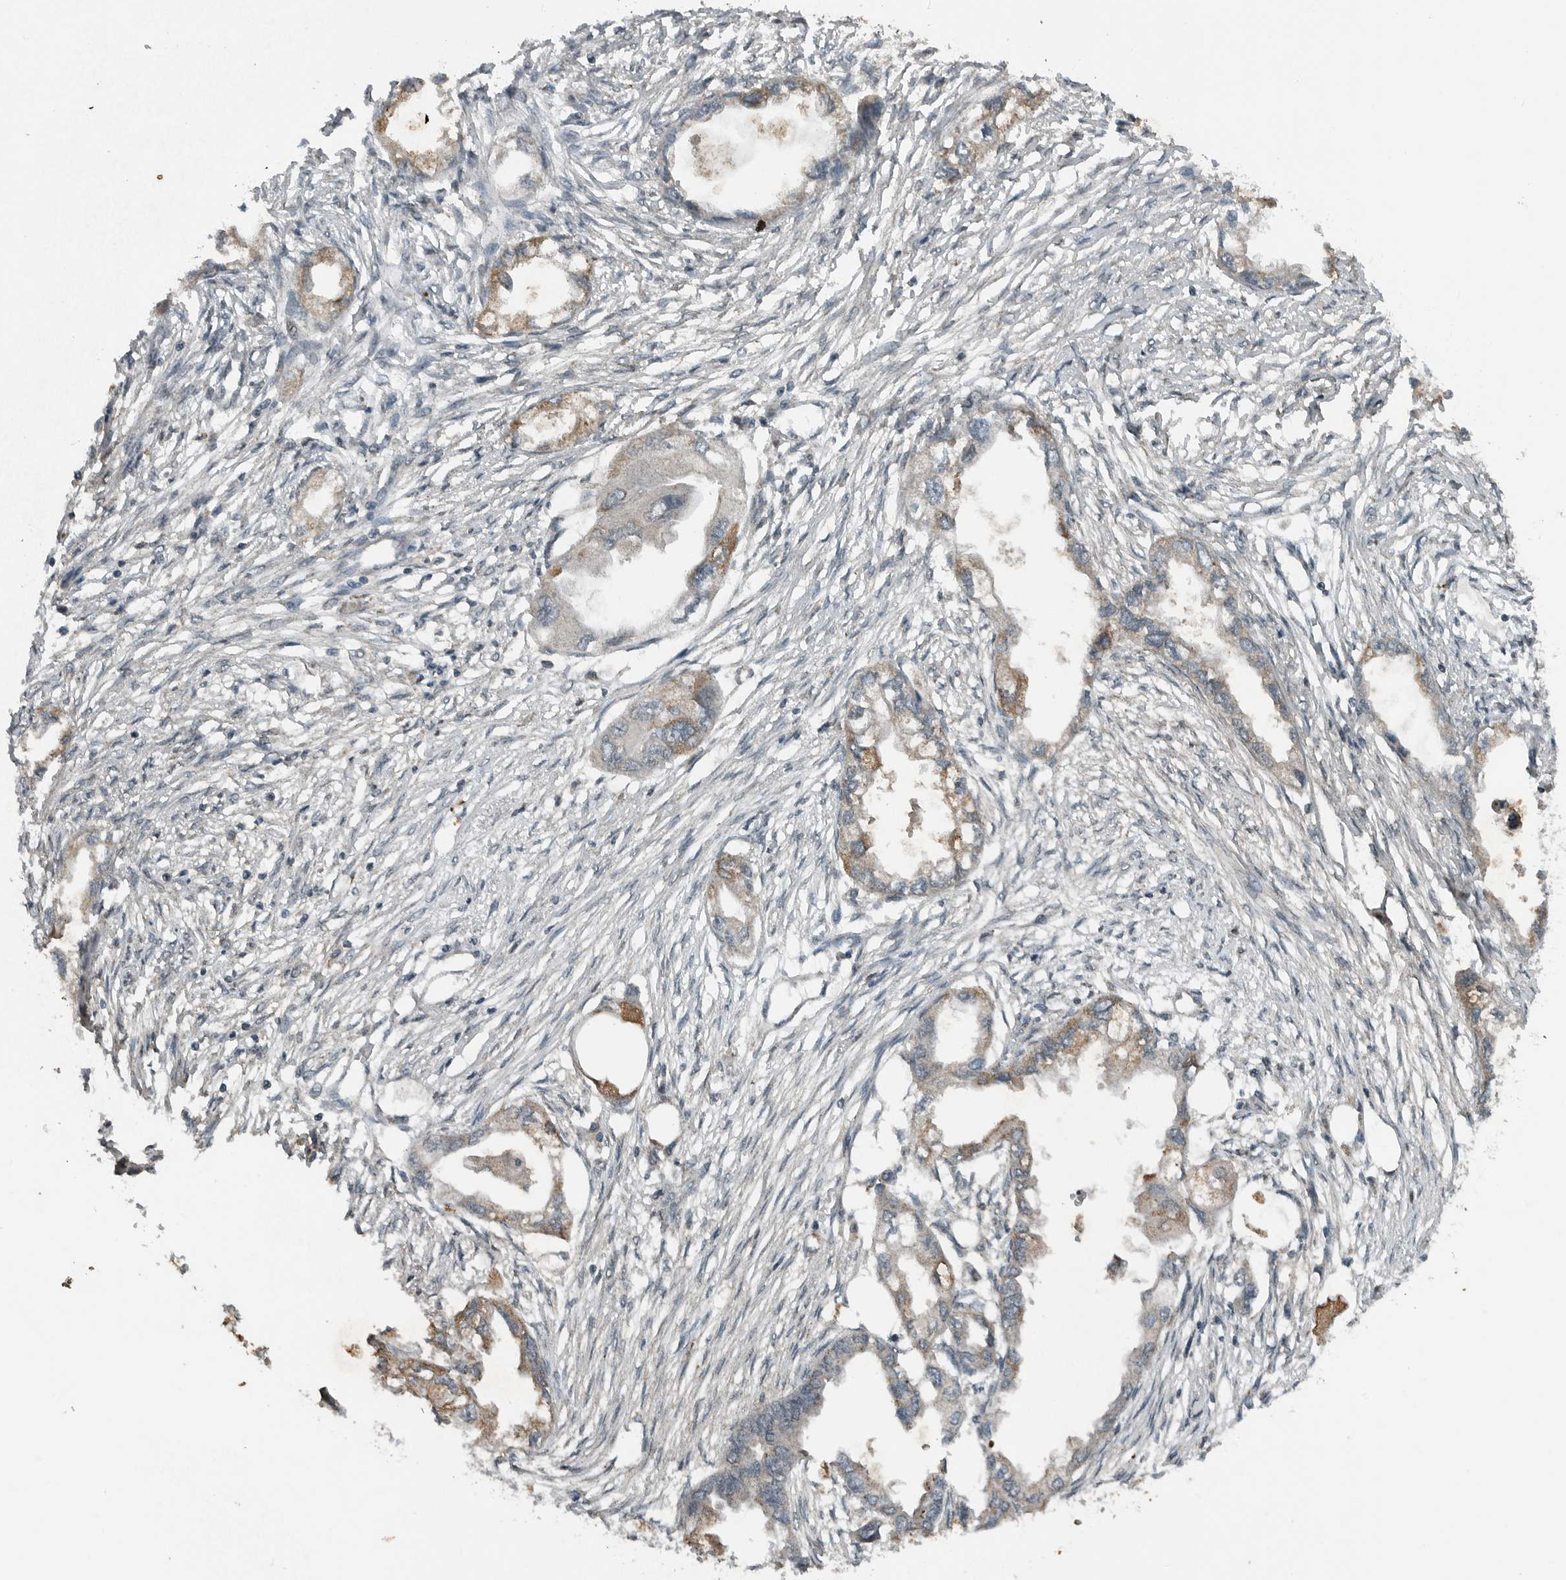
{"staining": {"intensity": "weak", "quantity": "25%-75%", "location": "cytoplasmic/membranous"}, "tissue": "endometrial cancer", "cell_type": "Tumor cells", "image_type": "cancer", "snomed": [{"axis": "morphology", "description": "Adenocarcinoma, NOS"}, {"axis": "morphology", "description": "Adenocarcinoma, metastatic, NOS"}, {"axis": "topography", "description": "Adipose tissue"}, {"axis": "topography", "description": "Endometrium"}], "caption": "Weak cytoplasmic/membranous expression is appreciated in approximately 25%-75% of tumor cells in endometrial metastatic adenocarcinoma.", "gene": "IL6ST", "patient": {"sex": "female", "age": 67}}